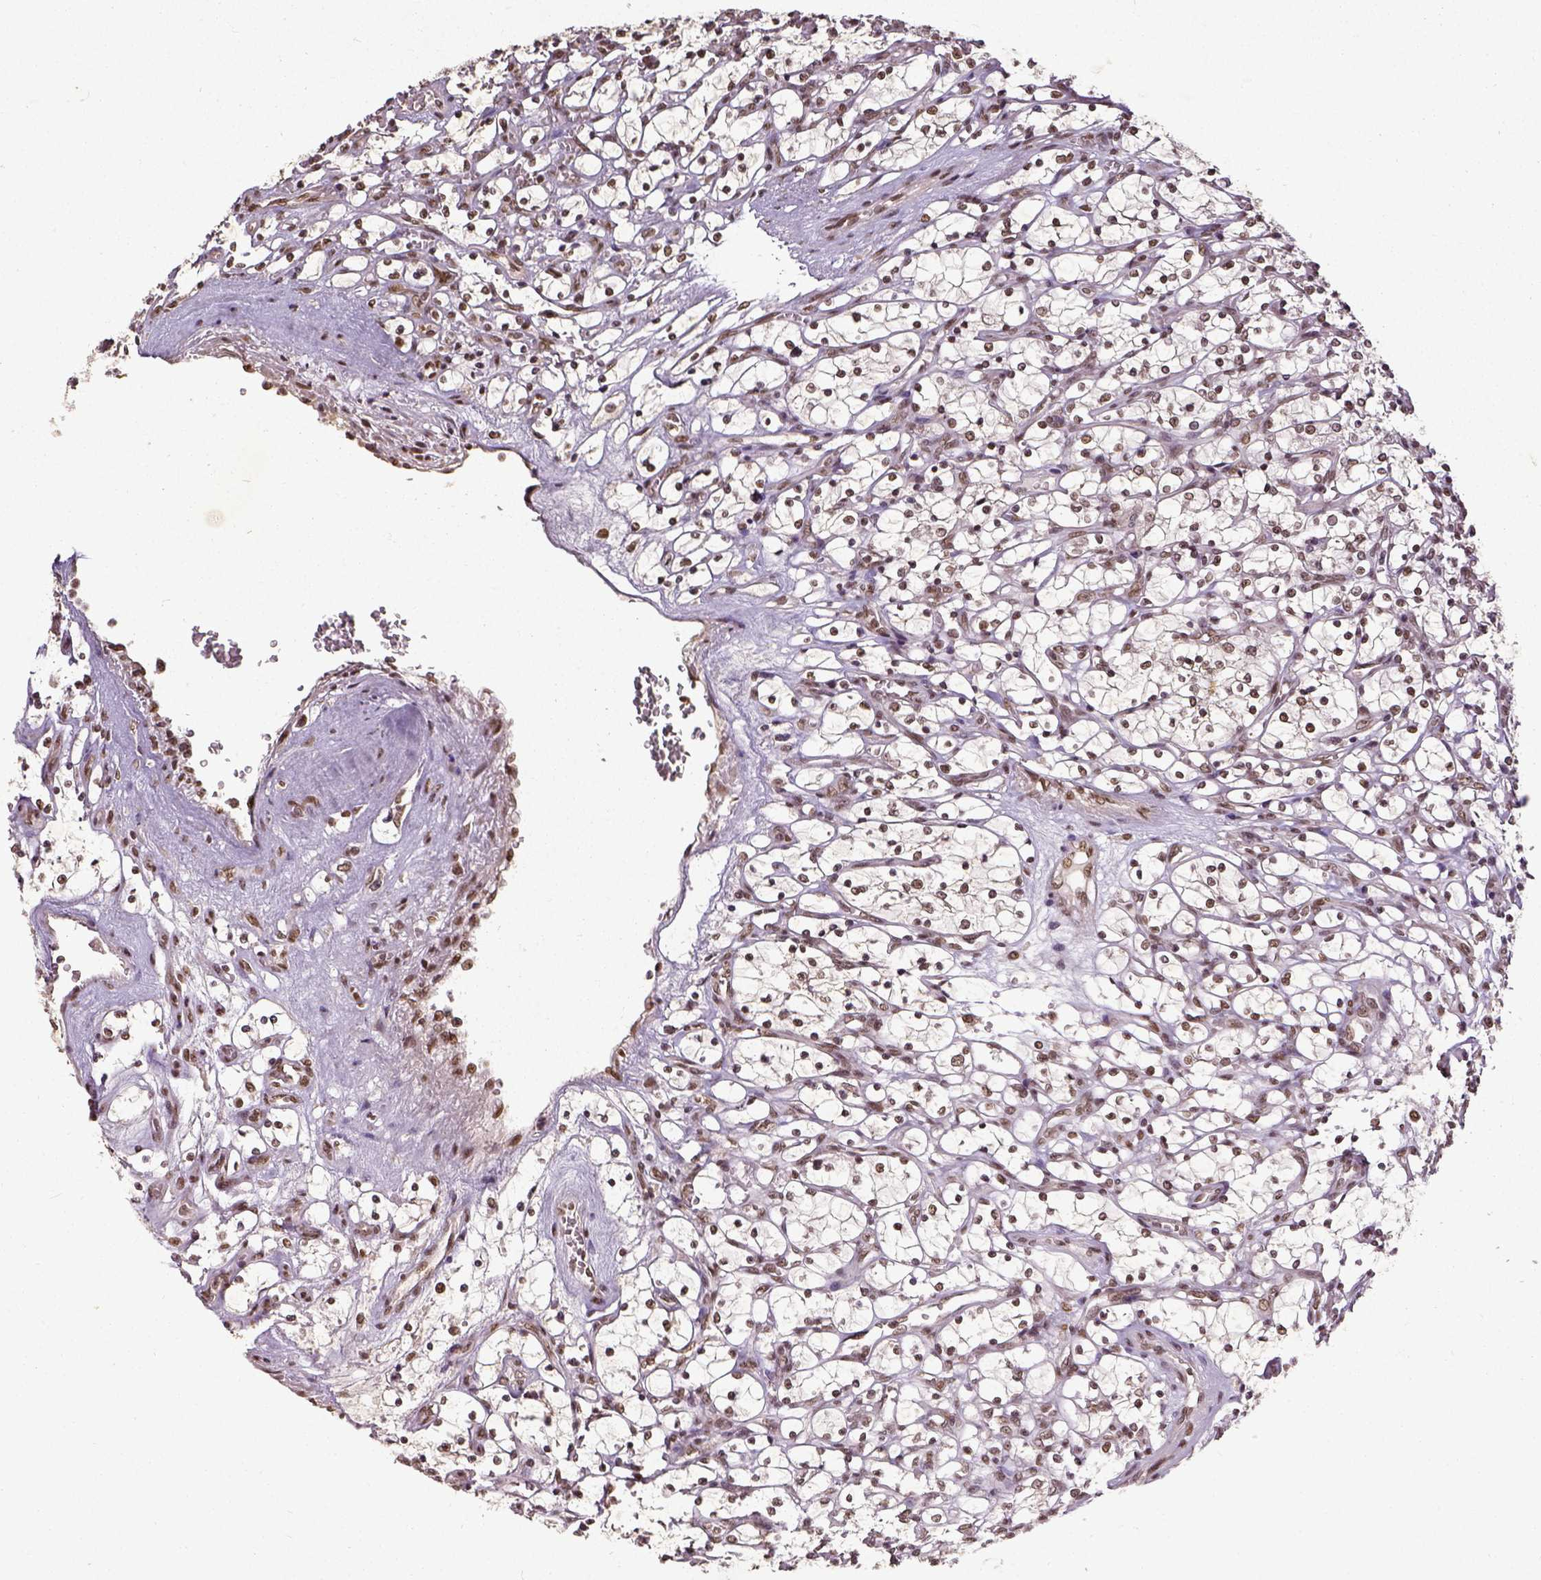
{"staining": {"intensity": "moderate", "quantity": ">75%", "location": "nuclear"}, "tissue": "renal cancer", "cell_type": "Tumor cells", "image_type": "cancer", "snomed": [{"axis": "morphology", "description": "Adenocarcinoma, NOS"}, {"axis": "topography", "description": "Kidney"}], "caption": "Protein expression analysis of human renal cancer (adenocarcinoma) reveals moderate nuclear staining in approximately >75% of tumor cells.", "gene": "ATRX", "patient": {"sex": "female", "age": 69}}